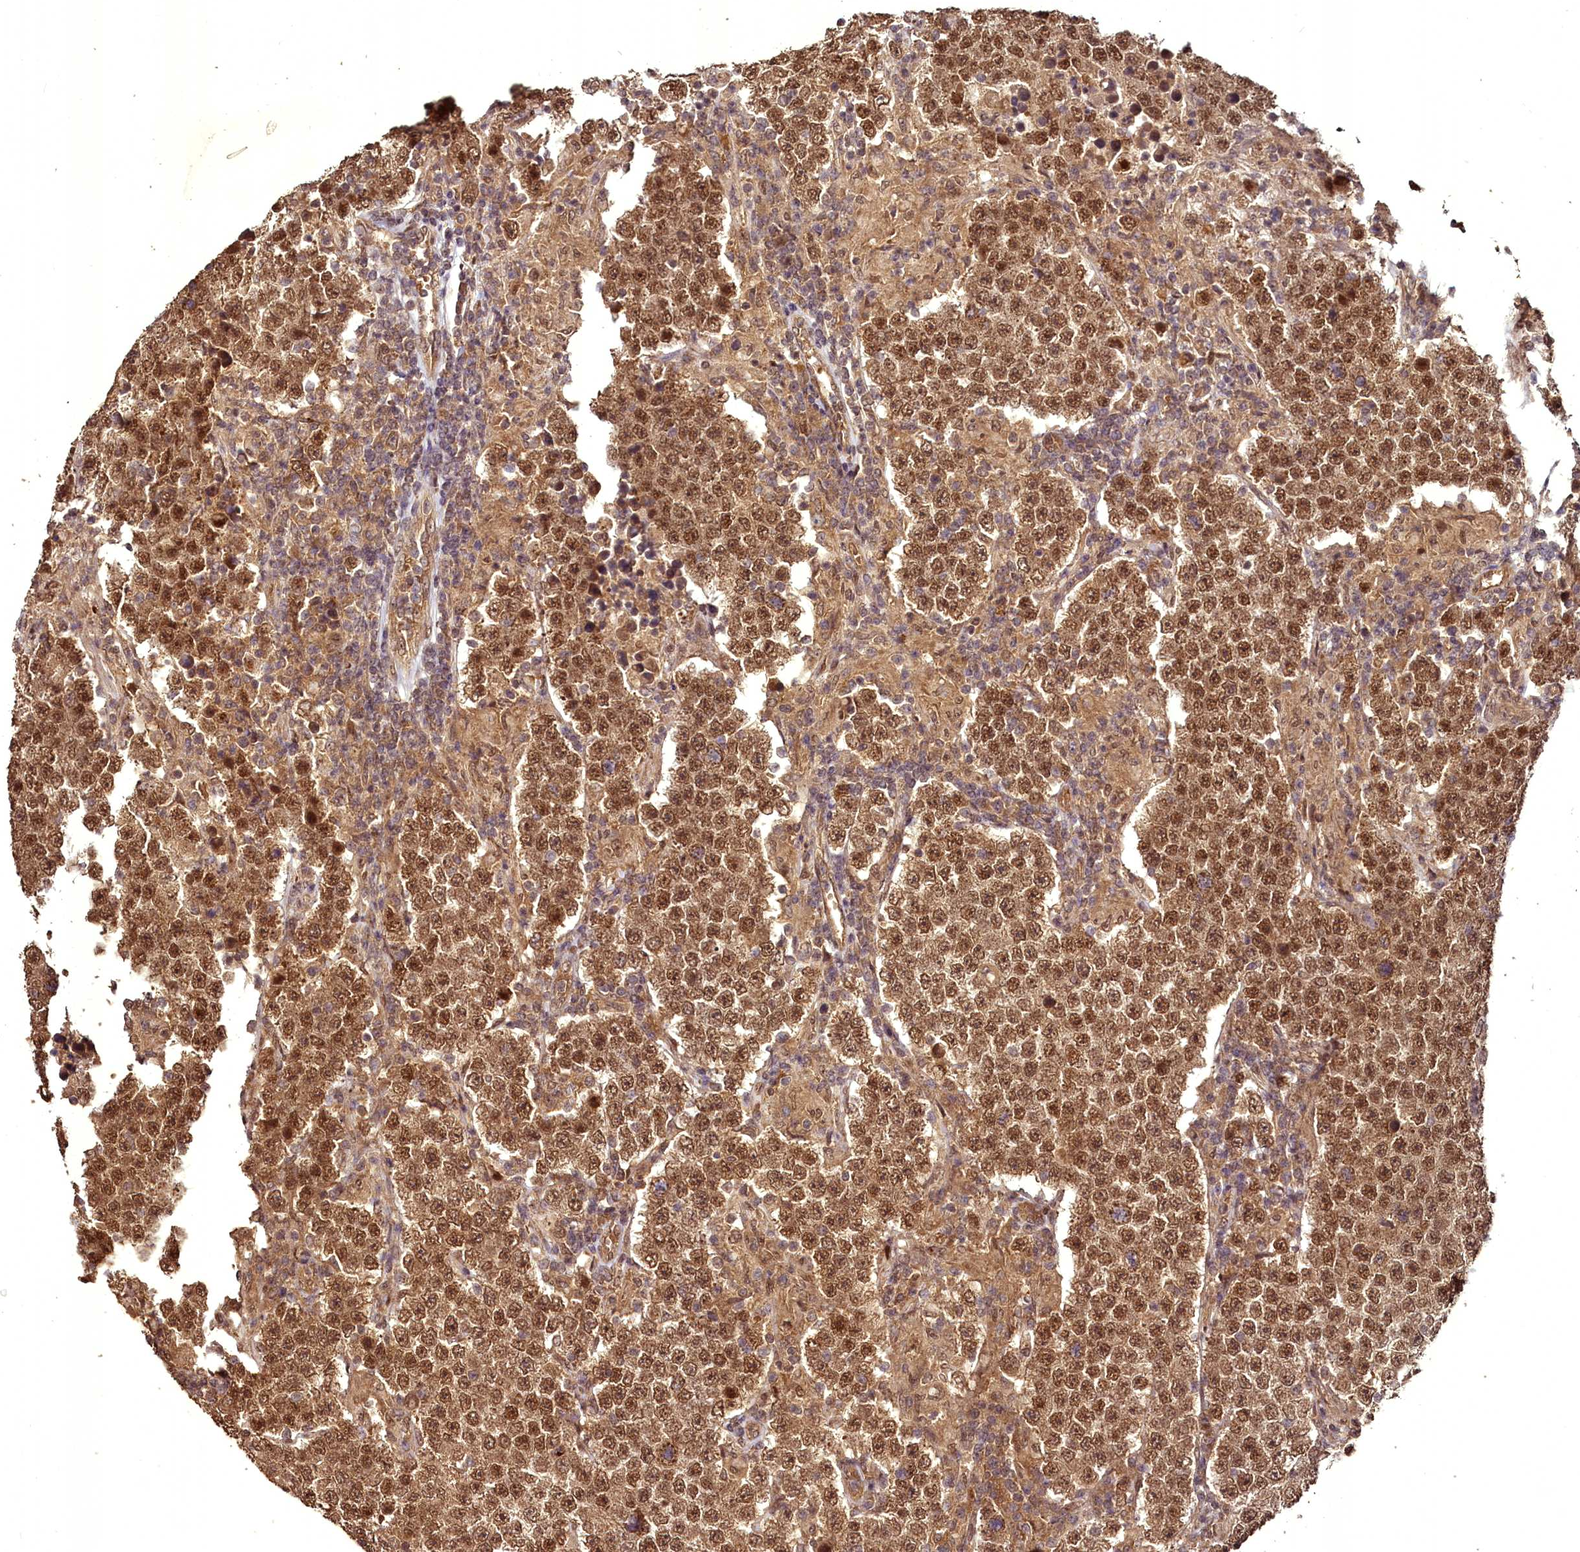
{"staining": {"intensity": "moderate", "quantity": ">75%", "location": "cytoplasmic/membranous,nuclear"}, "tissue": "testis cancer", "cell_type": "Tumor cells", "image_type": "cancer", "snomed": [{"axis": "morphology", "description": "Normal tissue, NOS"}, {"axis": "morphology", "description": "Urothelial carcinoma, High grade"}, {"axis": "morphology", "description": "Seminoma, NOS"}, {"axis": "morphology", "description": "Carcinoma, Embryonal, NOS"}, {"axis": "topography", "description": "Urinary bladder"}, {"axis": "topography", "description": "Testis"}], "caption": "The immunohistochemical stain highlights moderate cytoplasmic/membranous and nuclear staining in tumor cells of testis cancer (seminoma) tissue.", "gene": "VPS51", "patient": {"sex": "male", "age": 41}}